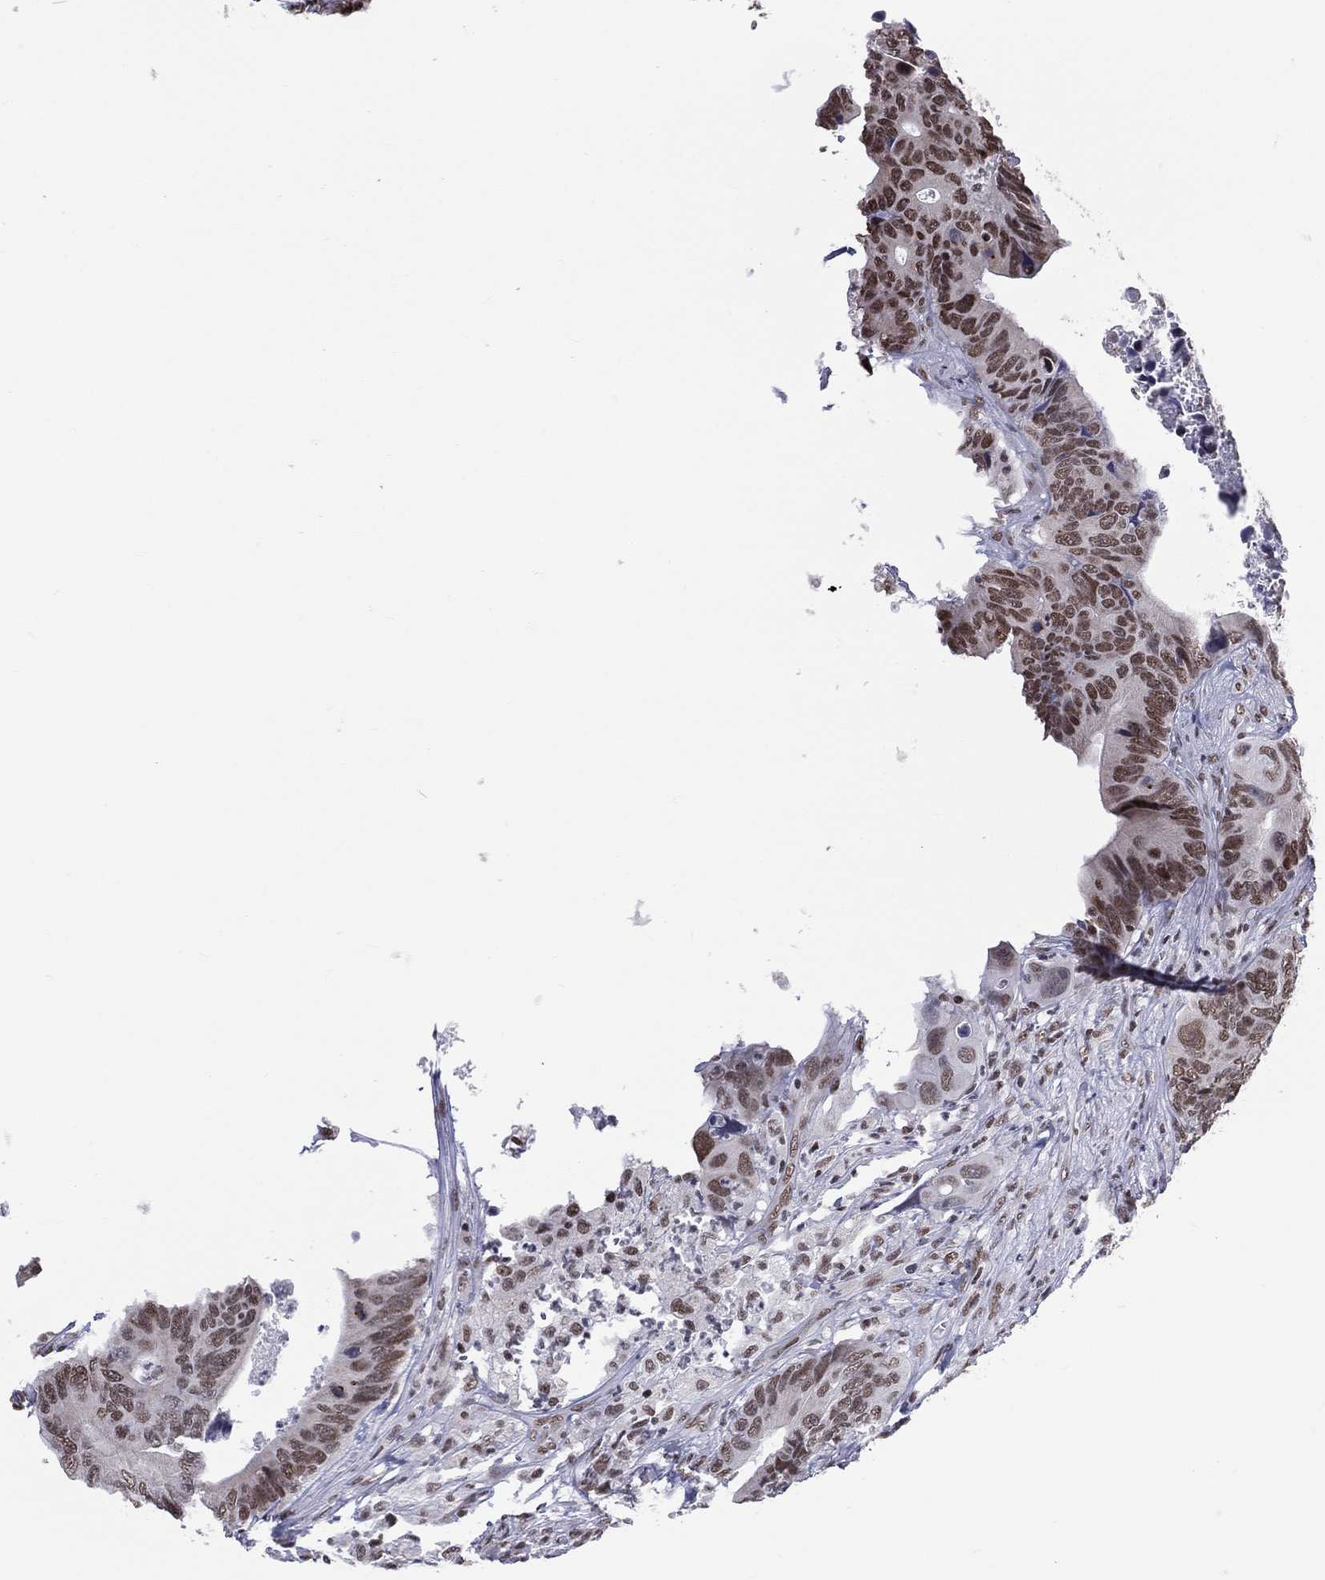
{"staining": {"intensity": "moderate", "quantity": ">75%", "location": "nuclear"}, "tissue": "colorectal cancer", "cell_type": "Tumor cells", "image_type": "cancer", "snomed": [{"axis": "morphology", "description": "Adenocarcinoma, NOS"}, {"axis": "topography", "description": "Colon"}], "caption": "DAB (3,3'-diaminobenzidine) immunohistochemical staining of human colorectal adenocarcinoma displays moderate nuclear protein expression in approximately >75% of tumor cells.", "gene": "ZNF7", "patient": {"sex": "female", "age": 90}}